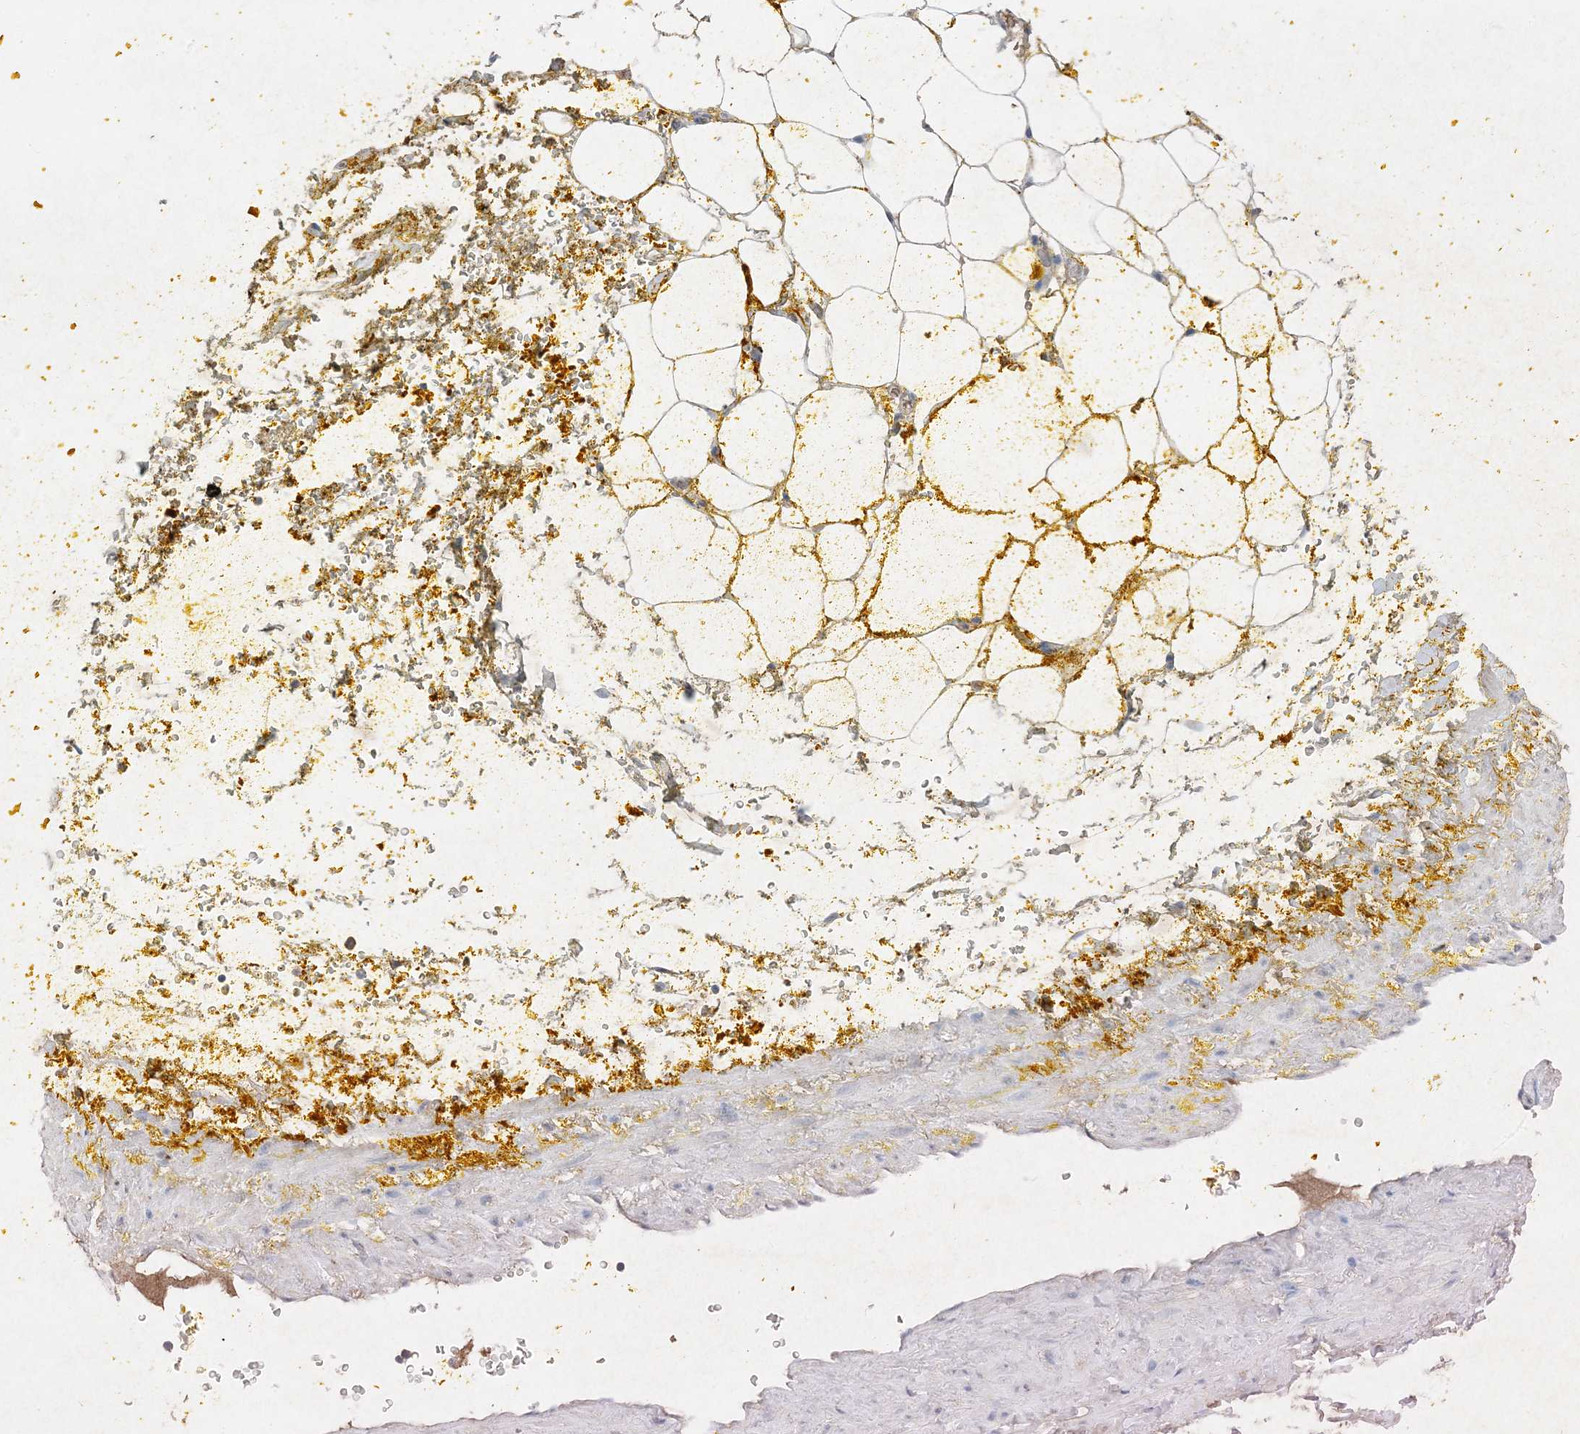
{"staining": {"intensity": "negative", "quantity": "none", "location": "none"}, "tissue": "adipose tissue", "cell_type": "Adipocytes", "image_type": "normal", "snomed": [{"axis": "morphology", "description": "Normal tissue, NOS"}, {"axis": "morphology", "description": "Adenocarcinoma, Low grade"}, {"axis": "topography", "description": "Prostate"}, {"axis": "topography", "description": "Peripheral nerve tissue"}], "caption": "IHC image of unremarkable adipose tissue: human adipose tissue stained with DAB (3,3'-diaminobenzidine) reveals no significant protein positivity in adipocytes. (DAB immunohistochemistry (IHC) visualized using brightfield microscopy, high magnification).", "gene": "FCN3", "patient": {"sex": "male", "age": 63}}